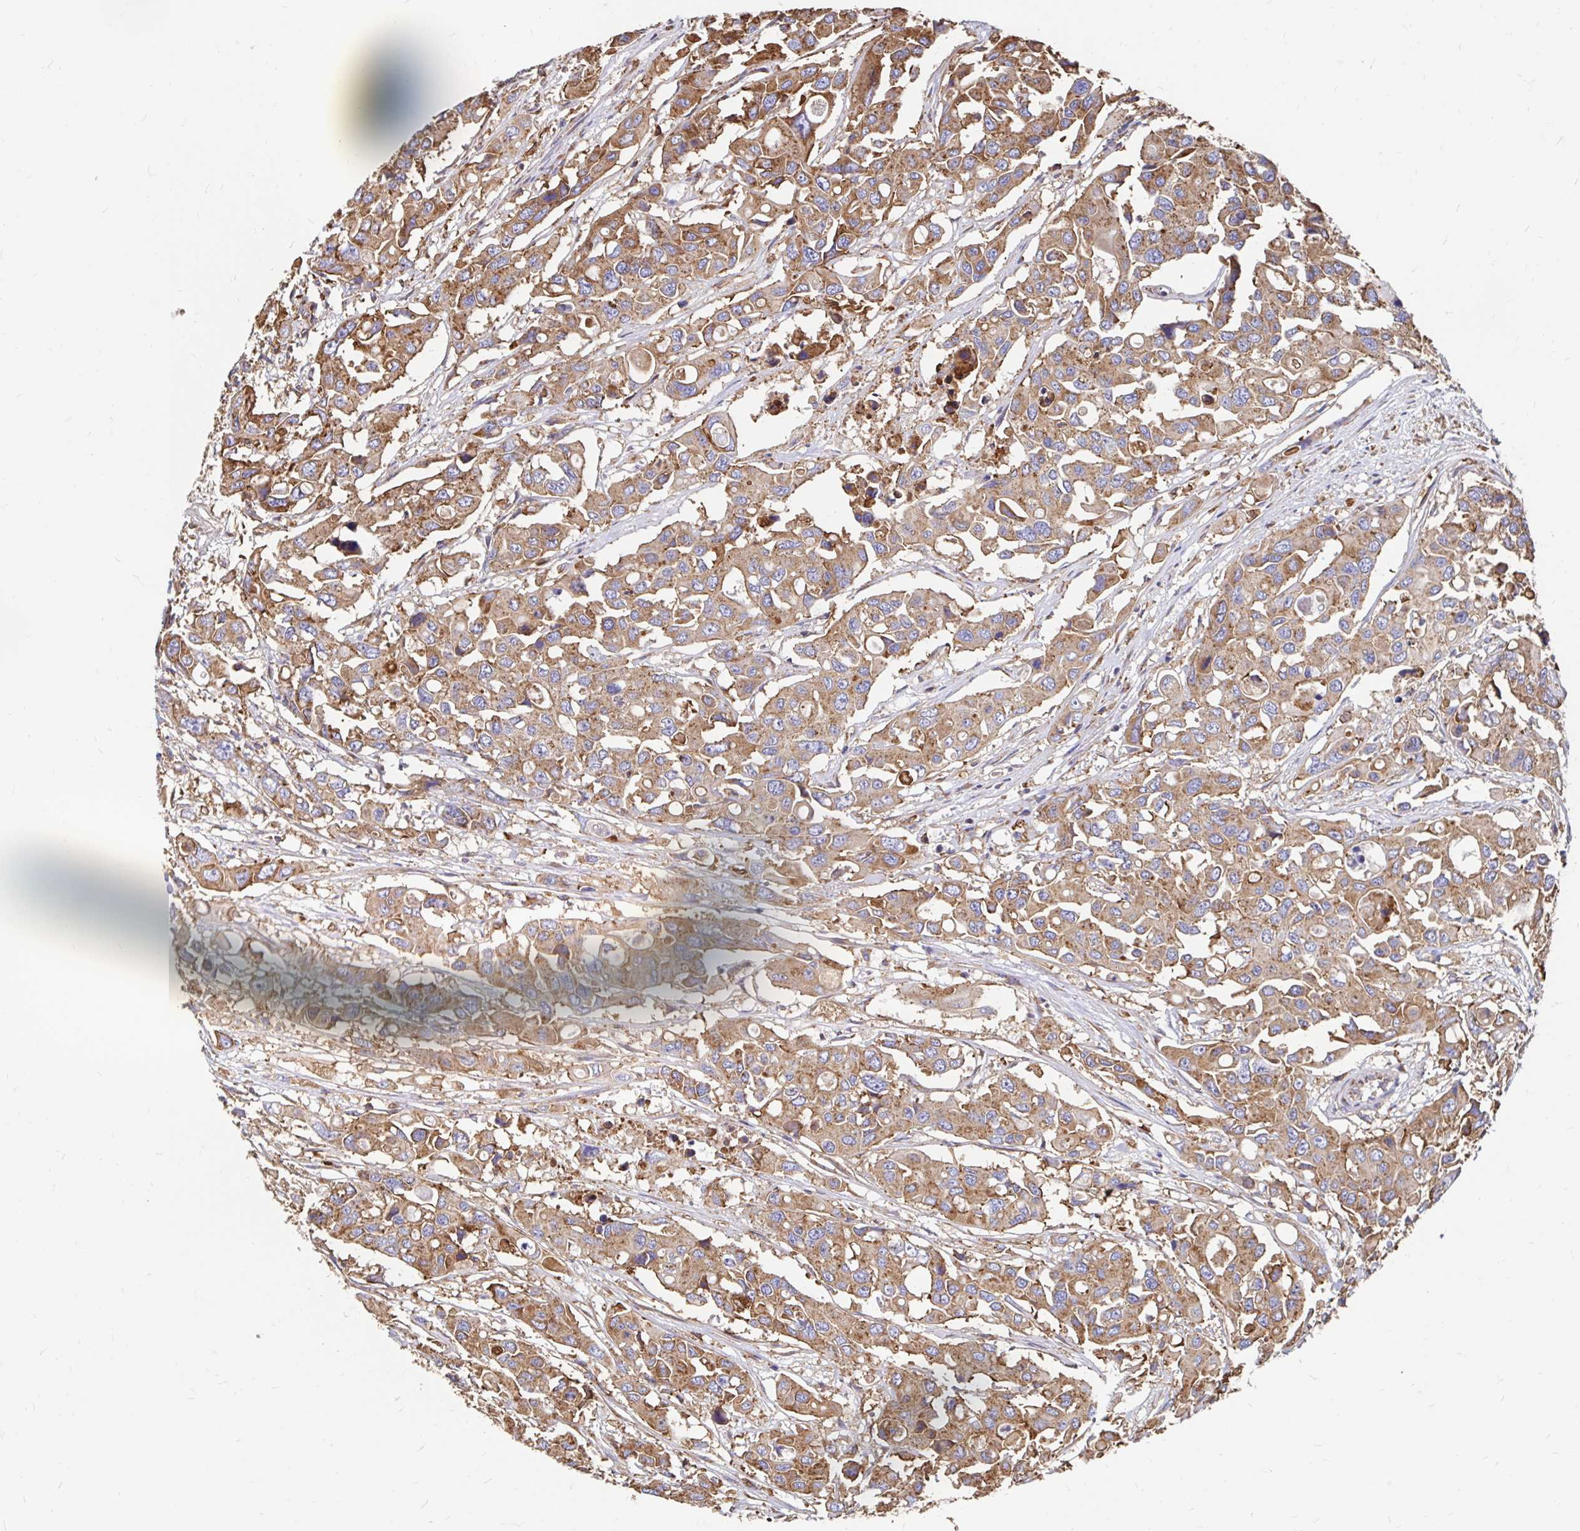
{"staining": {"intensity": "moderate", "quantity": ">75%", "location": "cytoplasmic/membranous"}, "tissue": "colorectal cancer", "cell_type": "Tumor cells", "image_type": "cancer", "snomed": [{"axis": "morphology", "description": "Adenocarcinoma, NOS"}, {"axis": "topography", "description": "Colon"}], "caption": "Immunohistochemistry histopathology image of neoplastic tissue: adenocarcinoma (colorectal) stained using immunohistochemistry demonstrates medium levels of moderate protein expression localized specifically in the cytoplasmic/membranous of tumor cells, appearing as a cytoplasmic/membranous brown color.", "gene": "CLTC", "patient": {"sex": "male", "age": 77}}